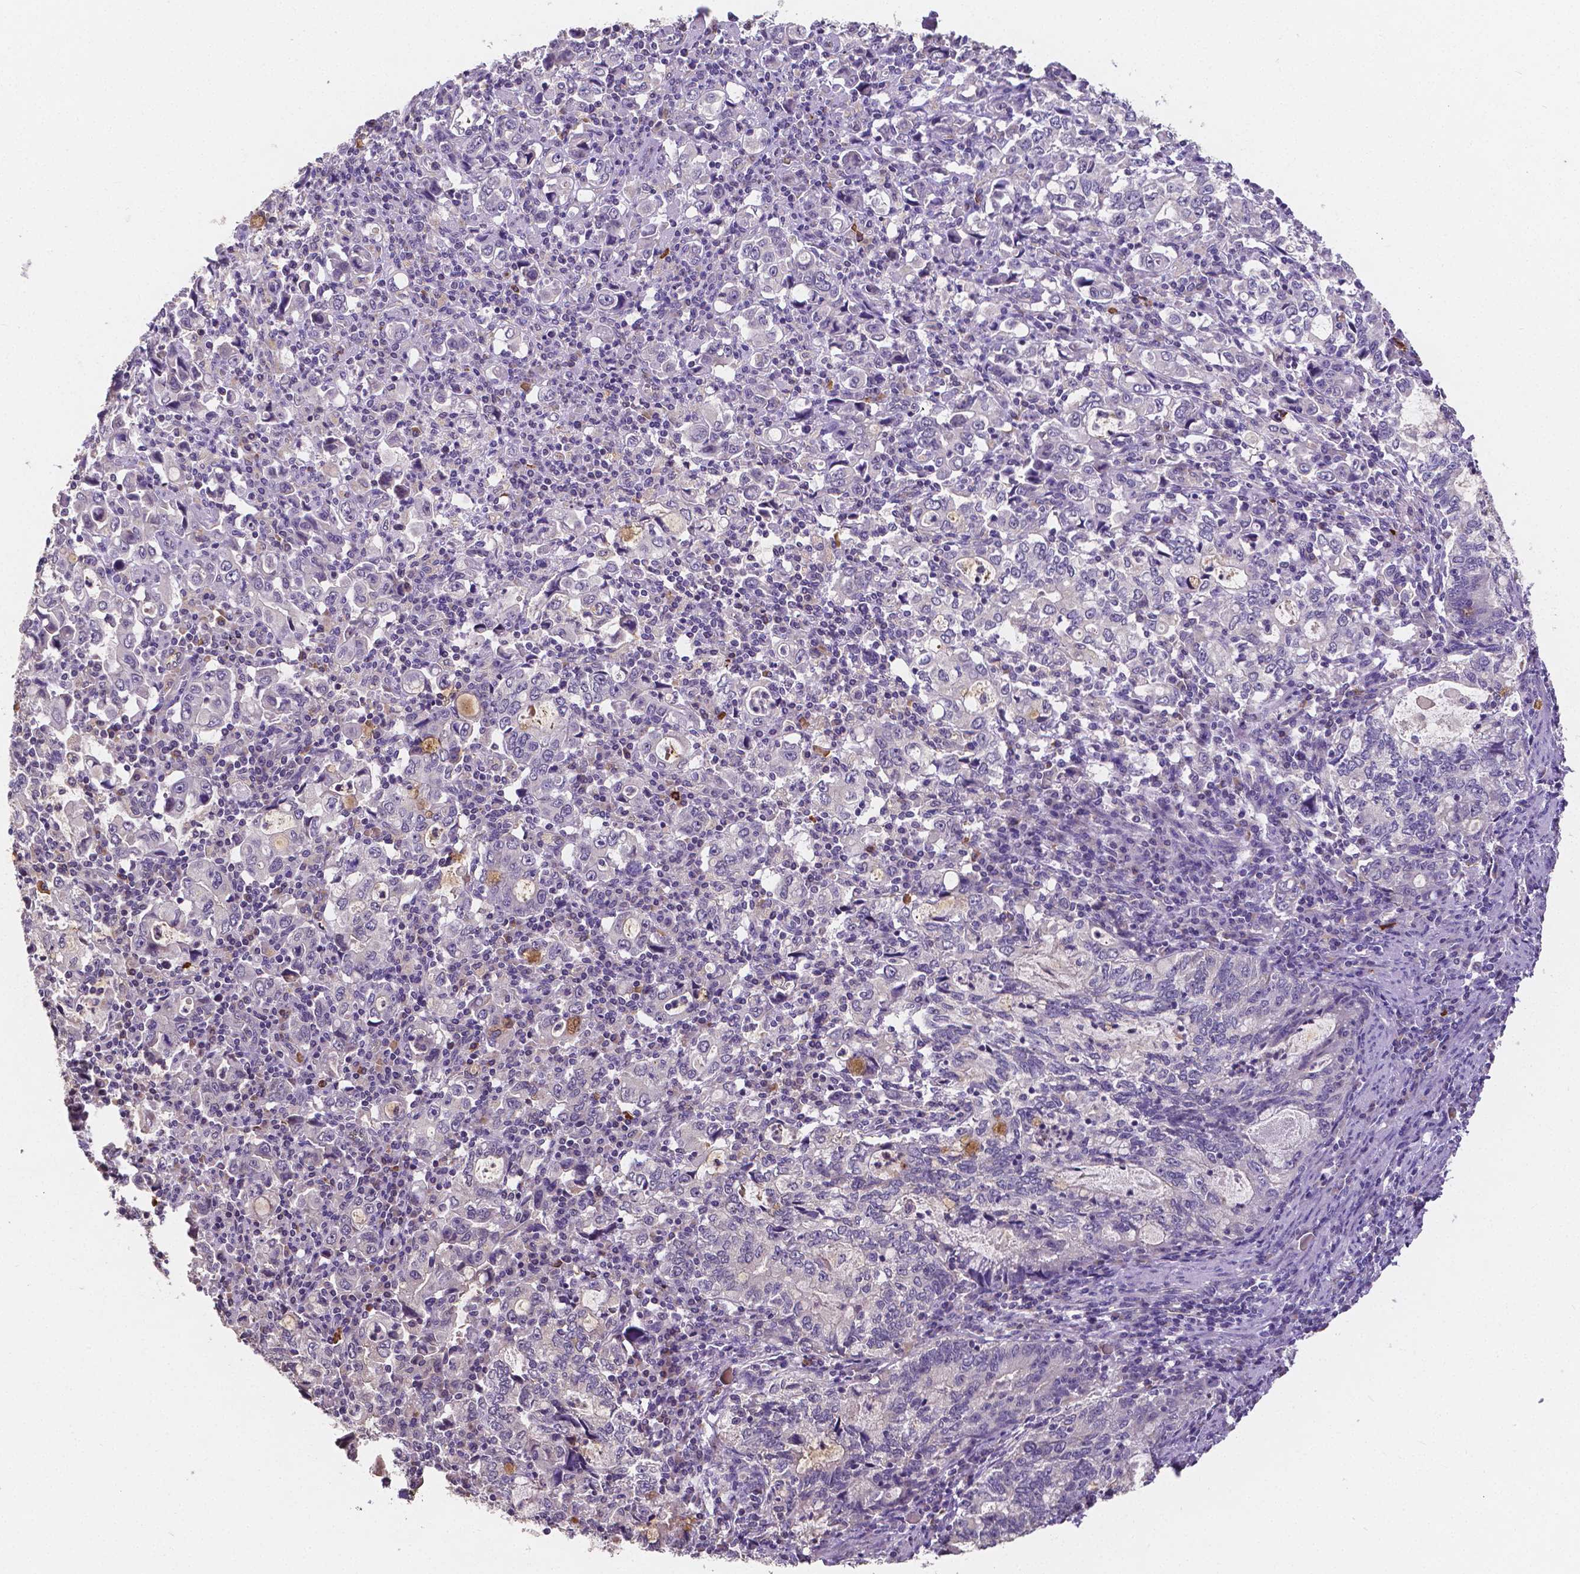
{"staining": {"intensity": "negative", "quantity": "none", "location": "none"}, "tissue": "stomach cancer", "cell_type": "Tumor cells", "image_type": "cancer", "snomed": [{"axis": "morphology", "description": "Adenocarcinoma, NOS"}, {"axis": "topography", "description": "Stomach, lower"}], "caption": "Image shows no protein expression in tumor cells of stomach cancer (adenocarcinoma) tissue.", "gene": "ELAVL2", "patient": {"sex": "female", "age": 72}}